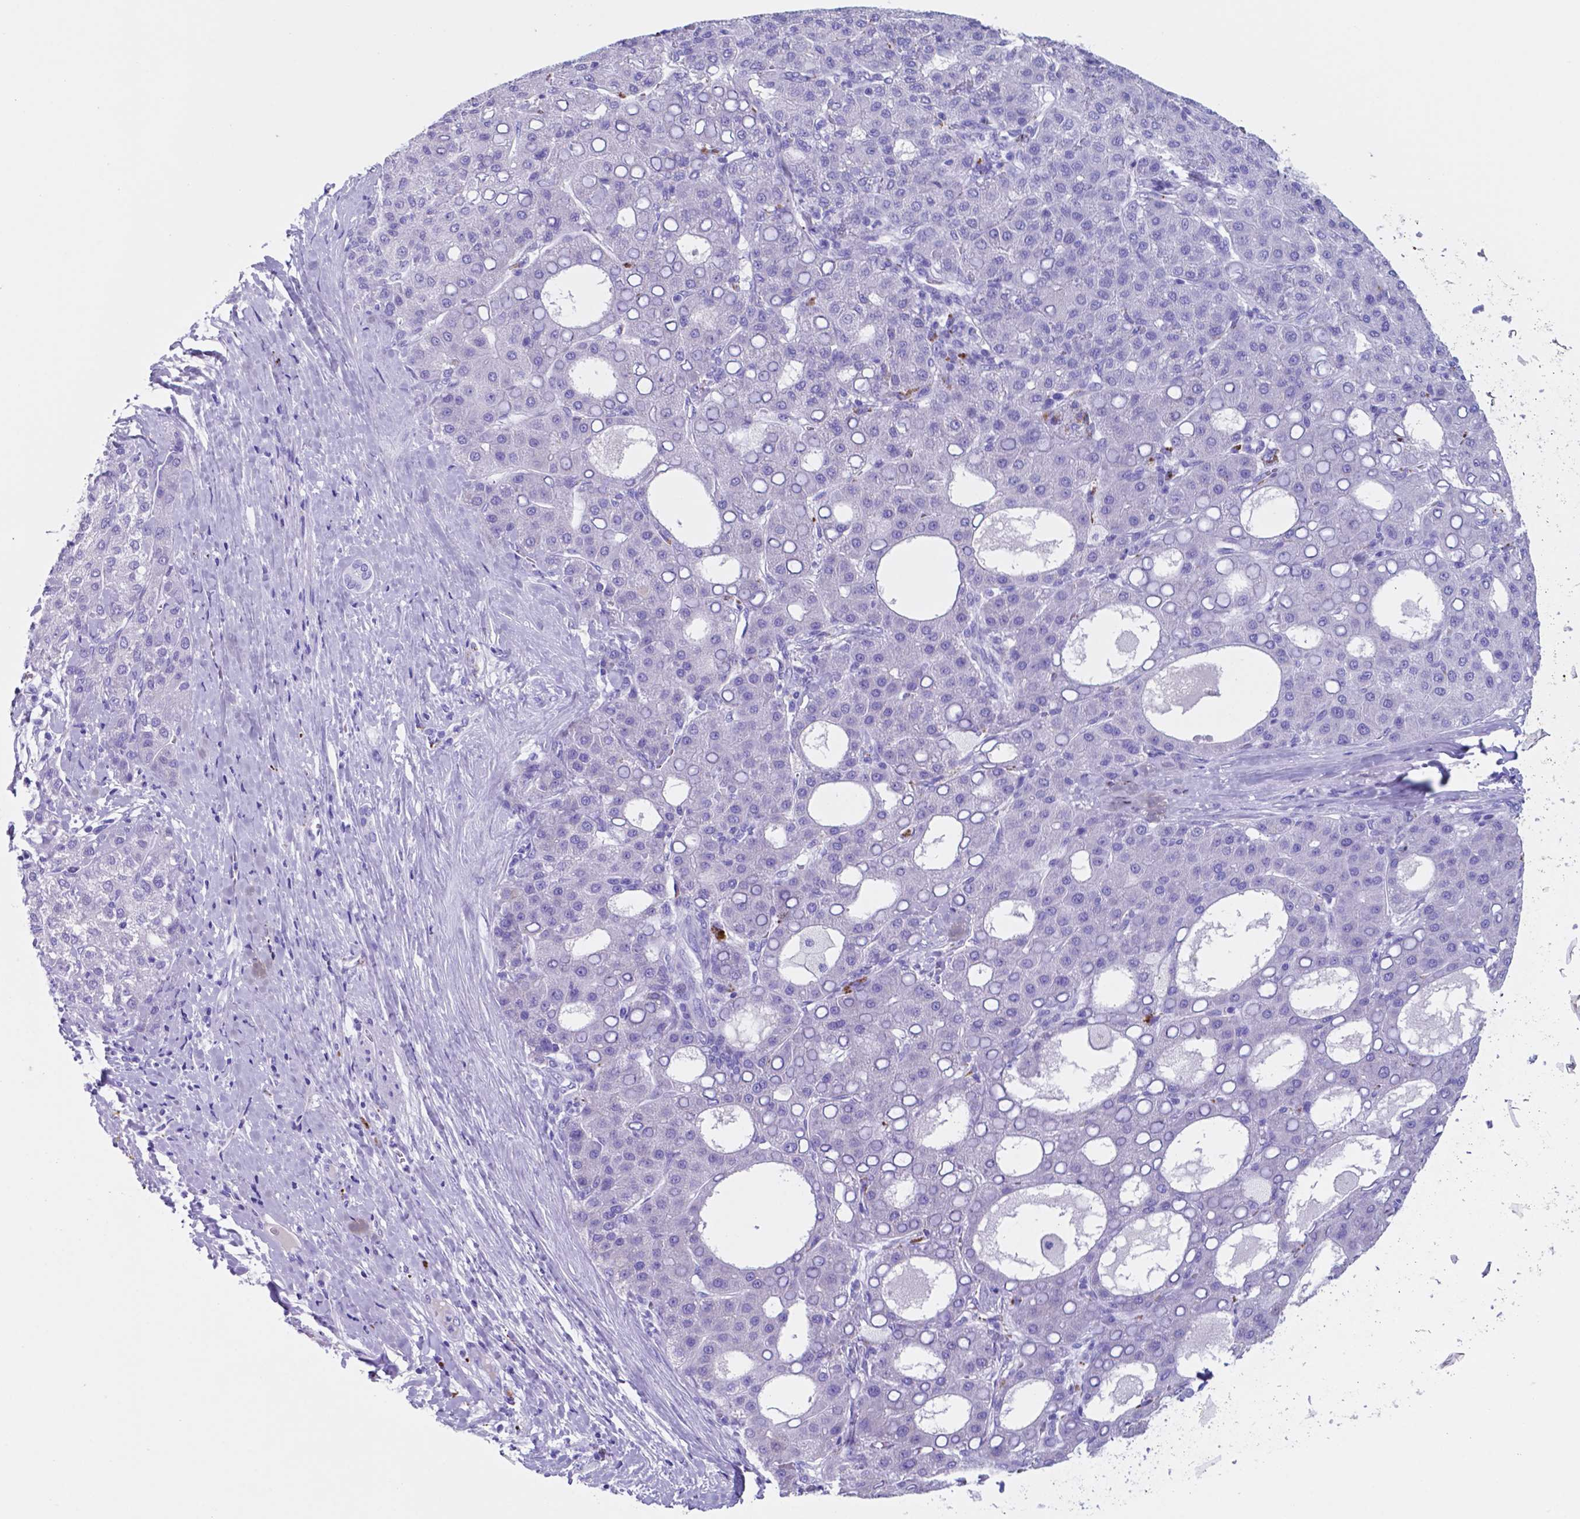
{"staining": {"intensity": "negative", "quantity": "none", "location": "none"}, "tissue": "liver cancer", "cell_type": "Tumor cells", "image_type": "cancer", "snomed": [{"axis": "morphology", "description": "Carcinoma, Hepatocellular, NOS"}, {"axis": "topography", "description": "Liver"}], "caption": "The photomicrograph exhibits no staining of tumor cells in liver cancer (hepatocellular carcinoma).", "gene": "DNAAF8", "patient": {"sex": "male", "age": 65}}